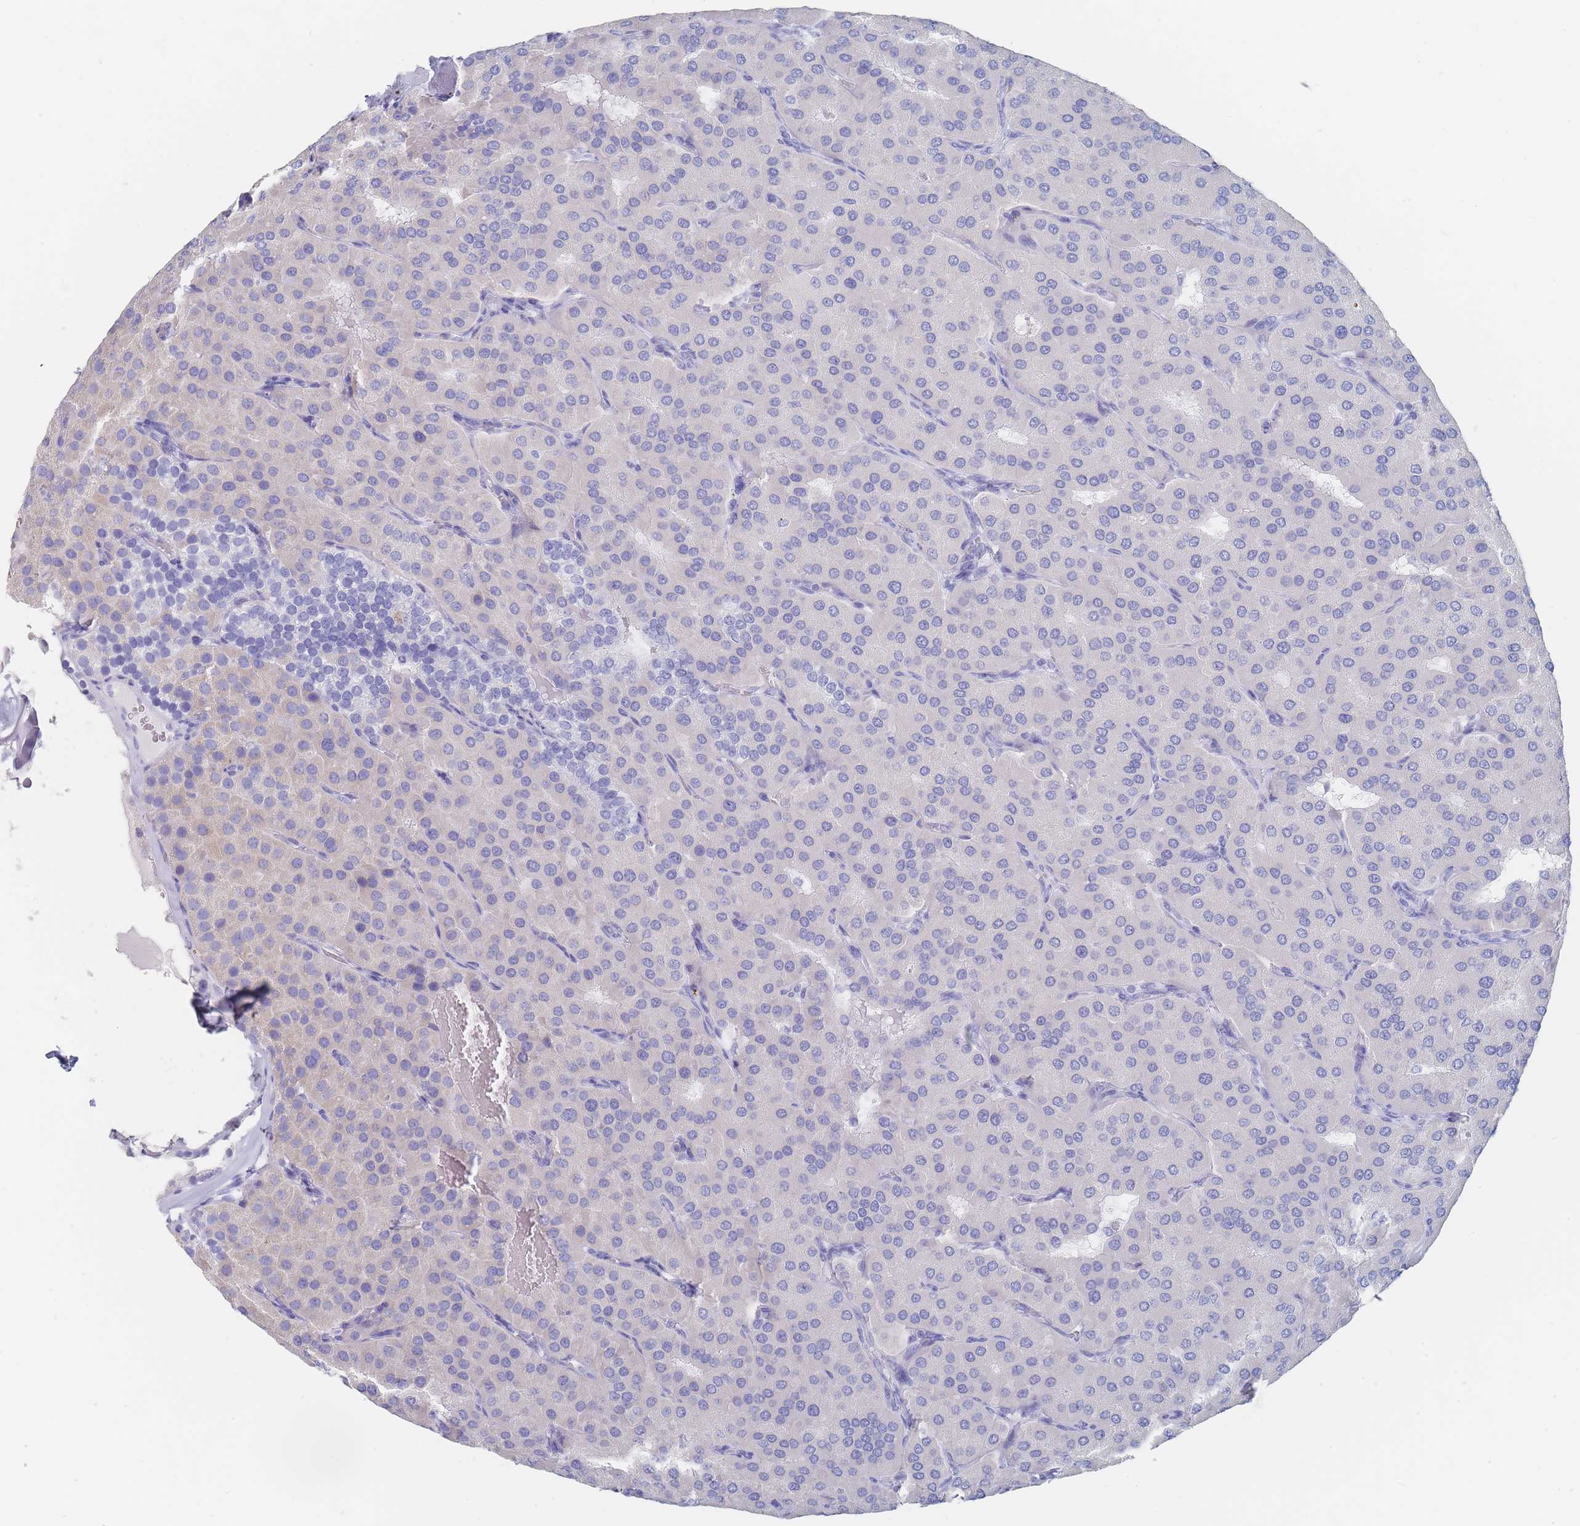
{"staining": {"intensity": "negative", "quantity": "none", "location": "none"}, "tissue": "parathyroid gland", "cell_type": "Glandular cells", "image_type": "normal", "snomed": [{"axis": "morphology", "description": "Normal tissue, NOS"}, {"axis": "morphology", "description": "Adenoma, NOS"}, {"axis": "topography", "description": "Parathyroid gland"}], "caption": "Immunohistochemistry micrograph of normal parathyroid gland stained for a protein (brown), which shows no expression in glandular cells. Nuclei are stained in blue.", "gene": "SLC25A35", "patient": {"sex": "female", "age": 86}}